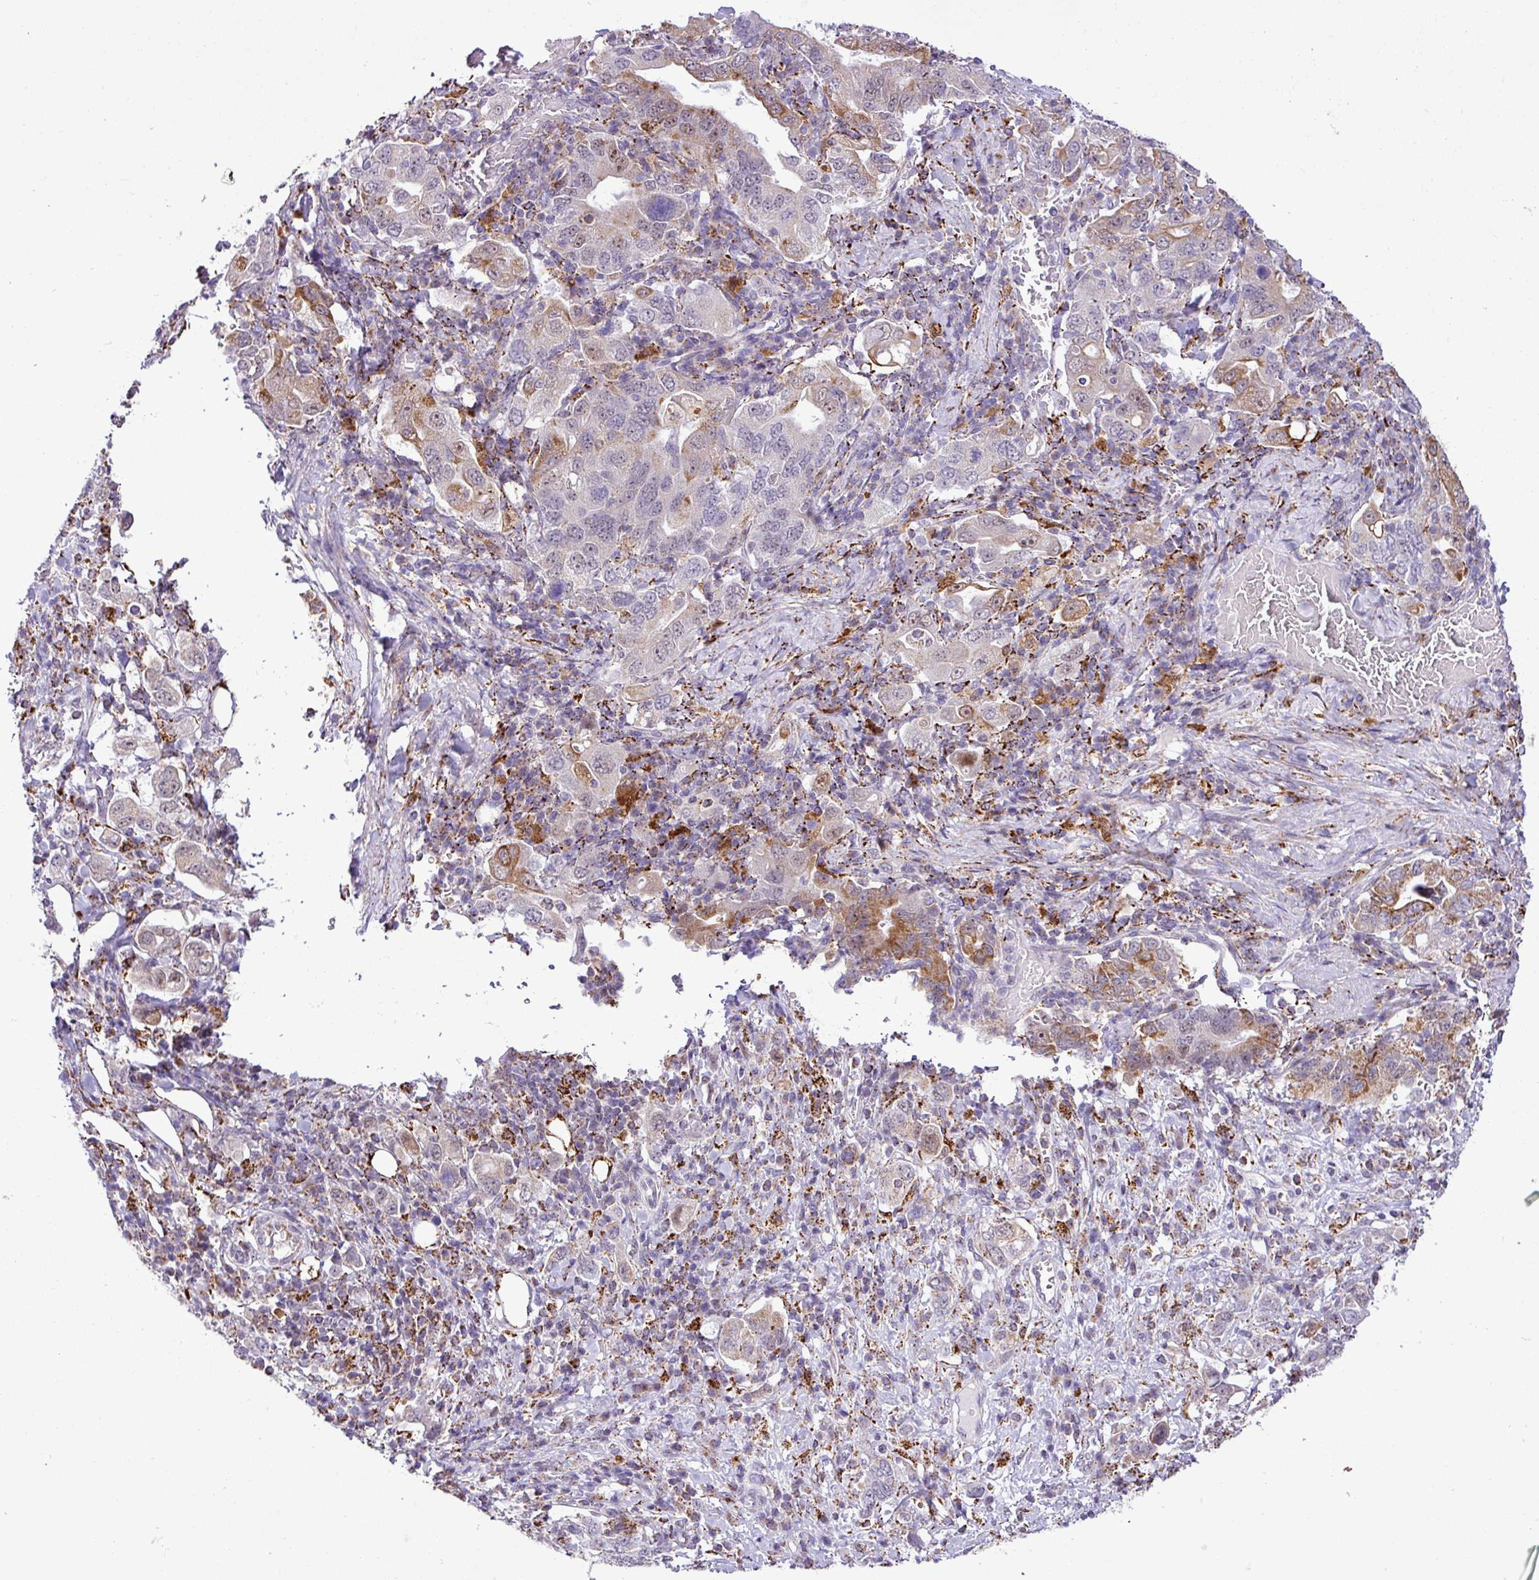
{"staining": {"intensity": "moderate", "quantity": "25%-75%", "location": "cytoplasmic/membranous"}, "tissue": "stomach cancer", "cell_type": "Tumor cells", "image_type": "cancer", "snomed": [{"axis": "morphology", "description": "Adenocarcinoma, NOS"}, {"axis": "topography", "description": "Stomach, upper"}, {"axis": "topography", "description": "Stomach"}], "caption": "Protein expression by IHC displays moderate cytoplasmic/membranous staining in approximately 25%-75% of tumor cells in stomach adenocarcinoma.", "gene": "SGPP1", "patient": {"sex": "male", "age": 62}}